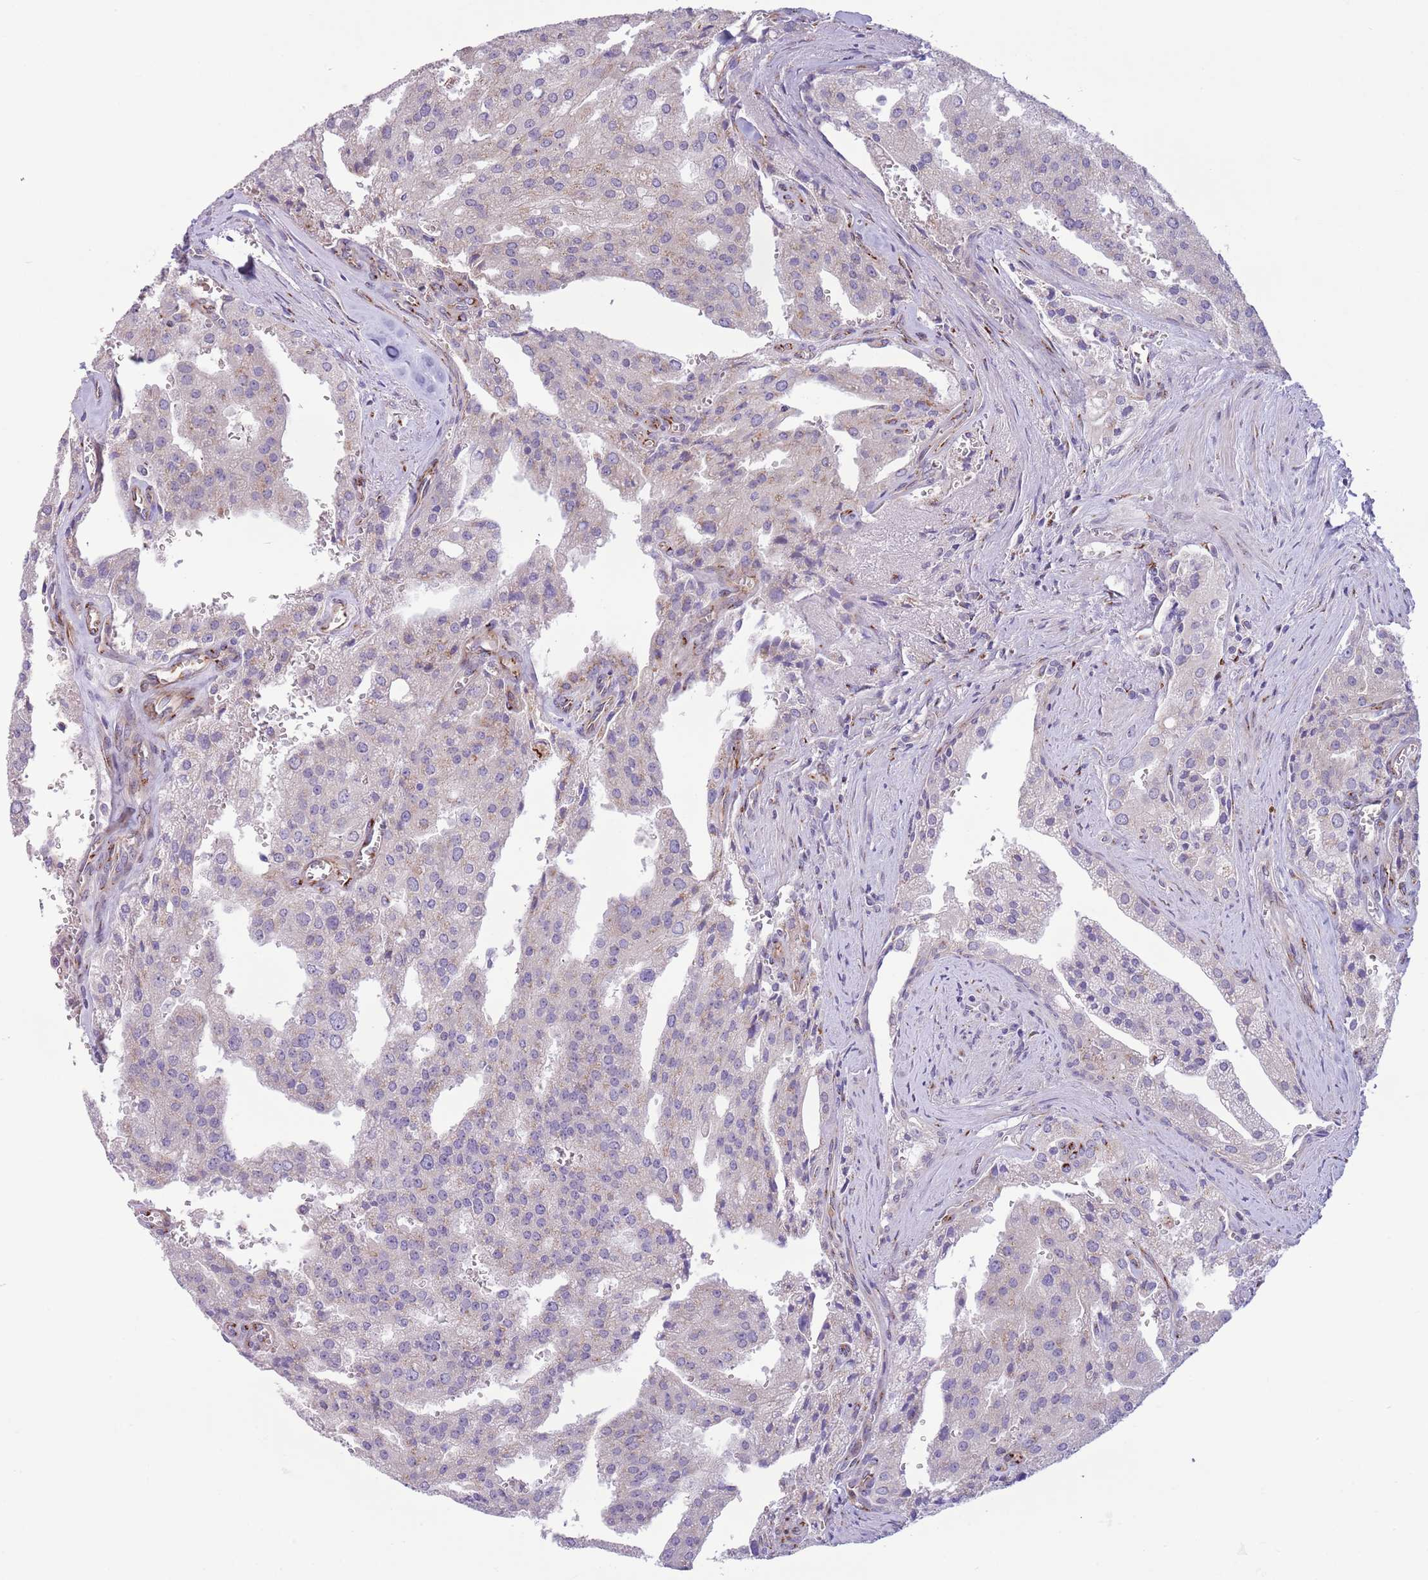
{"staining": {"intensity": "negative", "quantity": "none", "location": "none"}, "tissue": "prostate cancer", "cell_type": "Tumor cells", "image_type": "cancer", "snomed": [{"axis": "morphology", "description": "Adenocarcinoma, High grade"}, {"axis": "topography", "description": "Prostate"}], "caption": "Immunohistochemistry of adenocarcinoma (high-grade) (prostate) reveals no expression in tumor cells.", "gene": "C20orf96", "patient": {"sex": "male", "age": 68}}